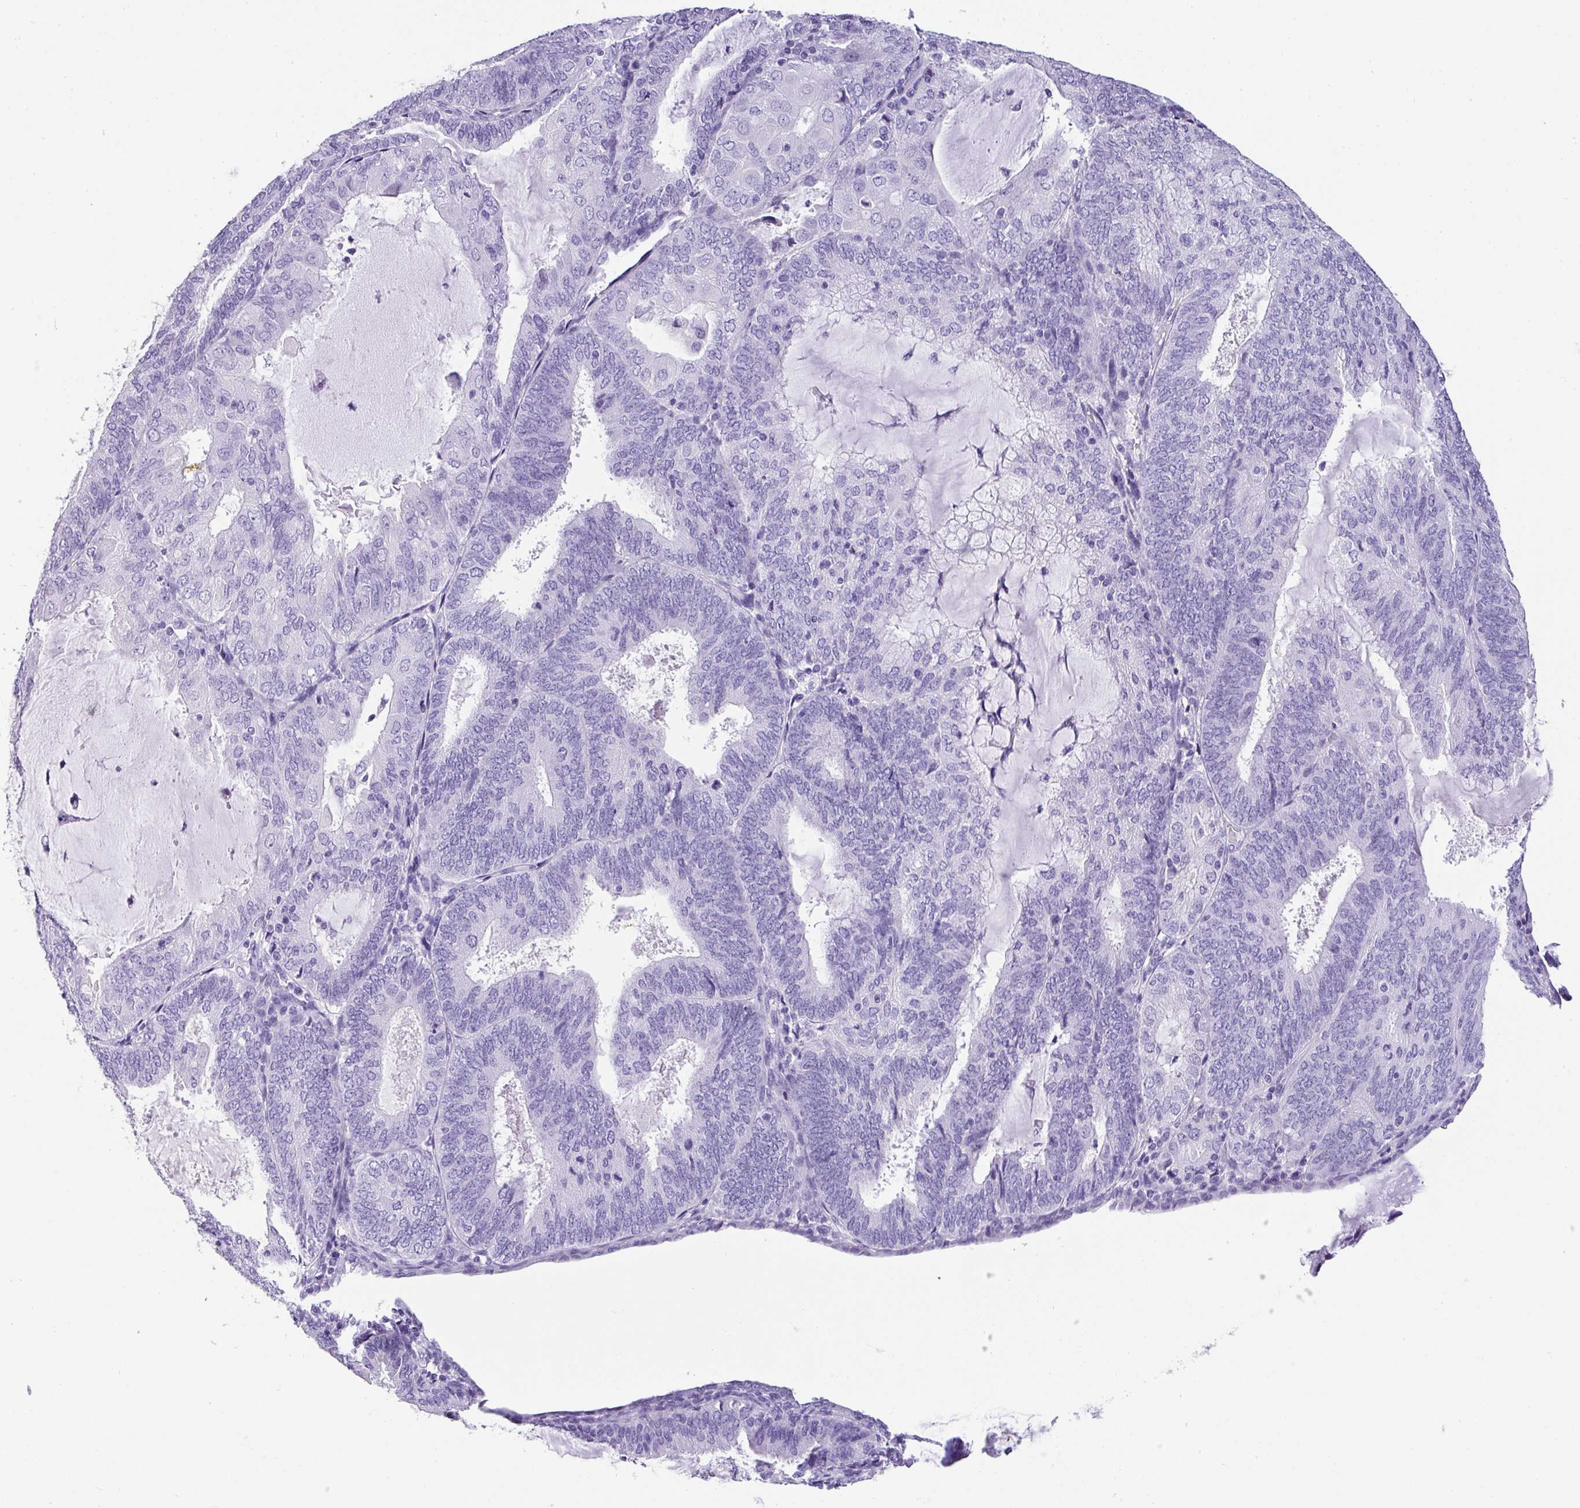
{"staining": {"intensity": "negative", "quantity": "none", "location": "none"}, "tissue": "endometrial cancer", "cell_type": "Tumor cells", "image_type": "cancer", "snomed": [{"axis": "morphology", "description": "Adenocarcinoma, NOS"}, {"axis": "topography", "description": "Endometrium"}], "caption": "IHC histopathology image of neoplastic tissue: human endometrial adenocarcinoma stained with DAB displays no significant protein positivity in tumor cells.", "gene": "MUC21", "patient": {"sex": "female", "age": 81}}